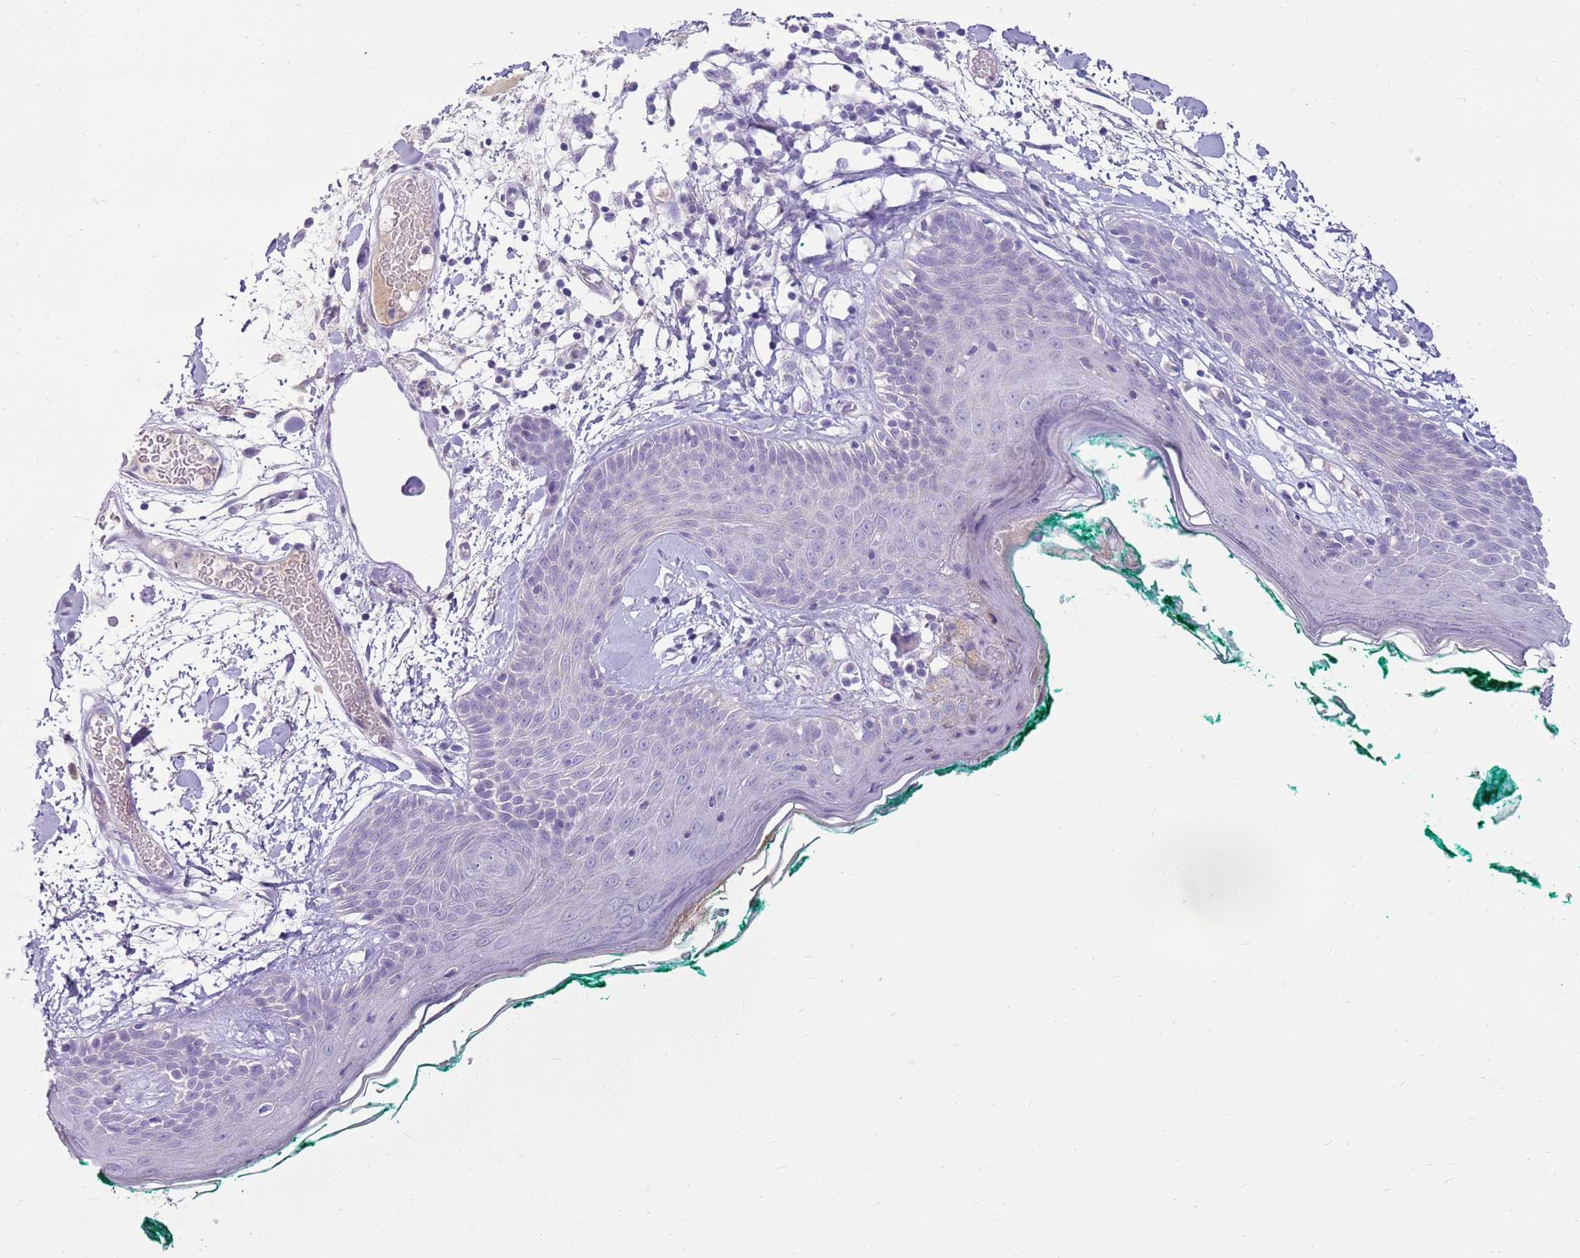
{"staining": {"intensity": "negative", "quantity": "none", "location": "none"}, "tissue": "skin", "cell_type": "Fibroblasts", "image_type": "normal", "snomed": [{"axis": "morphology", "description": "Normal tissue, NOS"}, {"axis": "topography", "description": "Skin"}], "caption": "Fibroblasts are negative for protein expression in benign human skin. (DAB (3,3'-diaminobenzidine) IHC visualized using brightfield microscopy, high magnification).", "gene": "FABP2", "patient": {"sex": "male", "age": 79}}